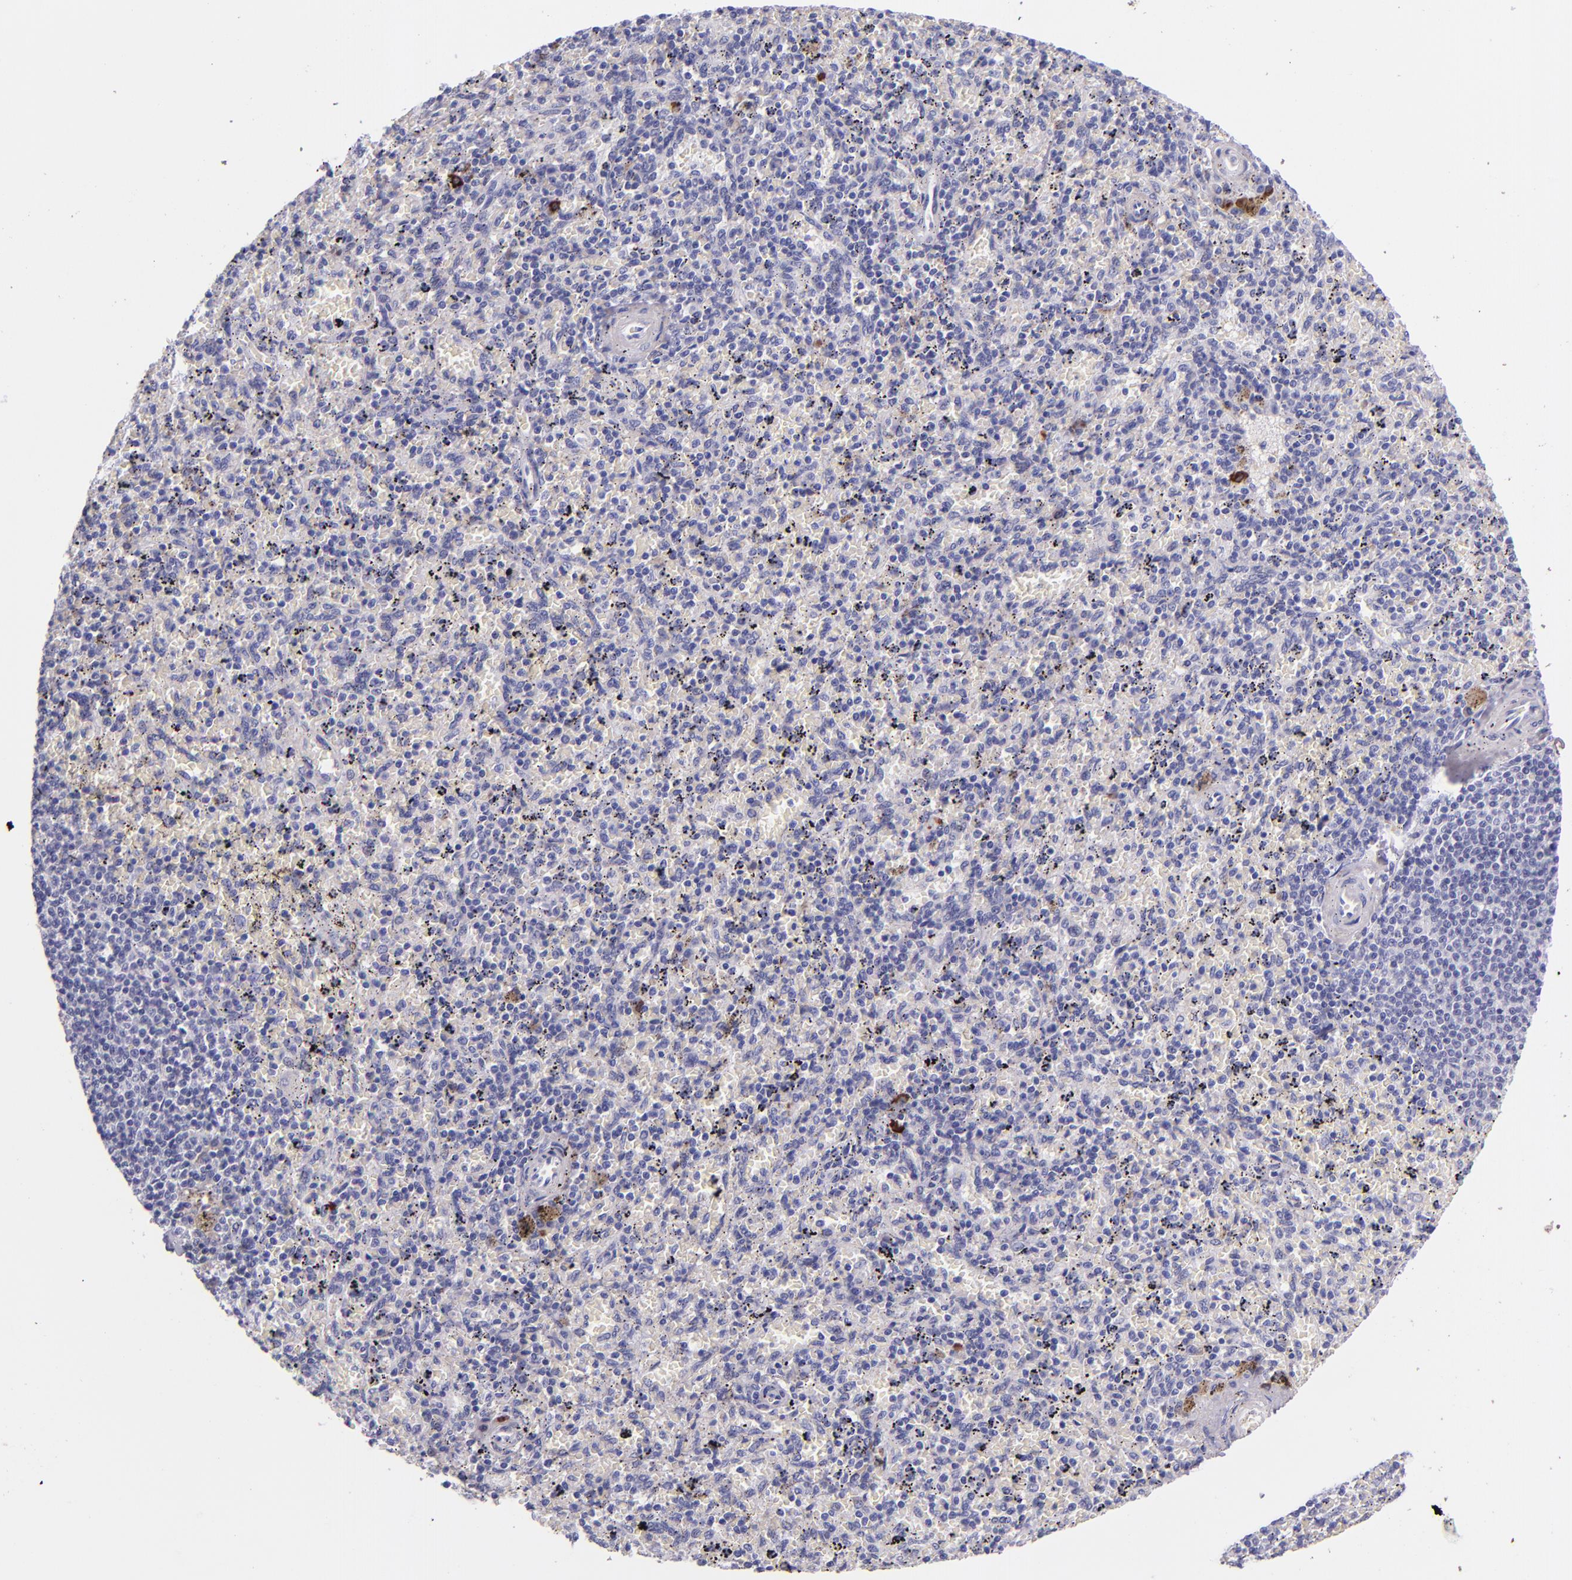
{"staining": {"intensity": "negative", "quantity": "none", "location": "none"}, "tissue": "spleen", "cell_type": "Cells in red pulp", "image_type": "normal", "snomed": [{"axis": "morphology", "description": "Normal tissue, NOS"}, {"axis": "topography", "description": "Spleen"}], "caption": "Immunohistochemical staining of normal spleen reveals no significant staining in cells in red pulp.", "gene": "KNG1", "patient": {"sex": "female", "age": 43}}